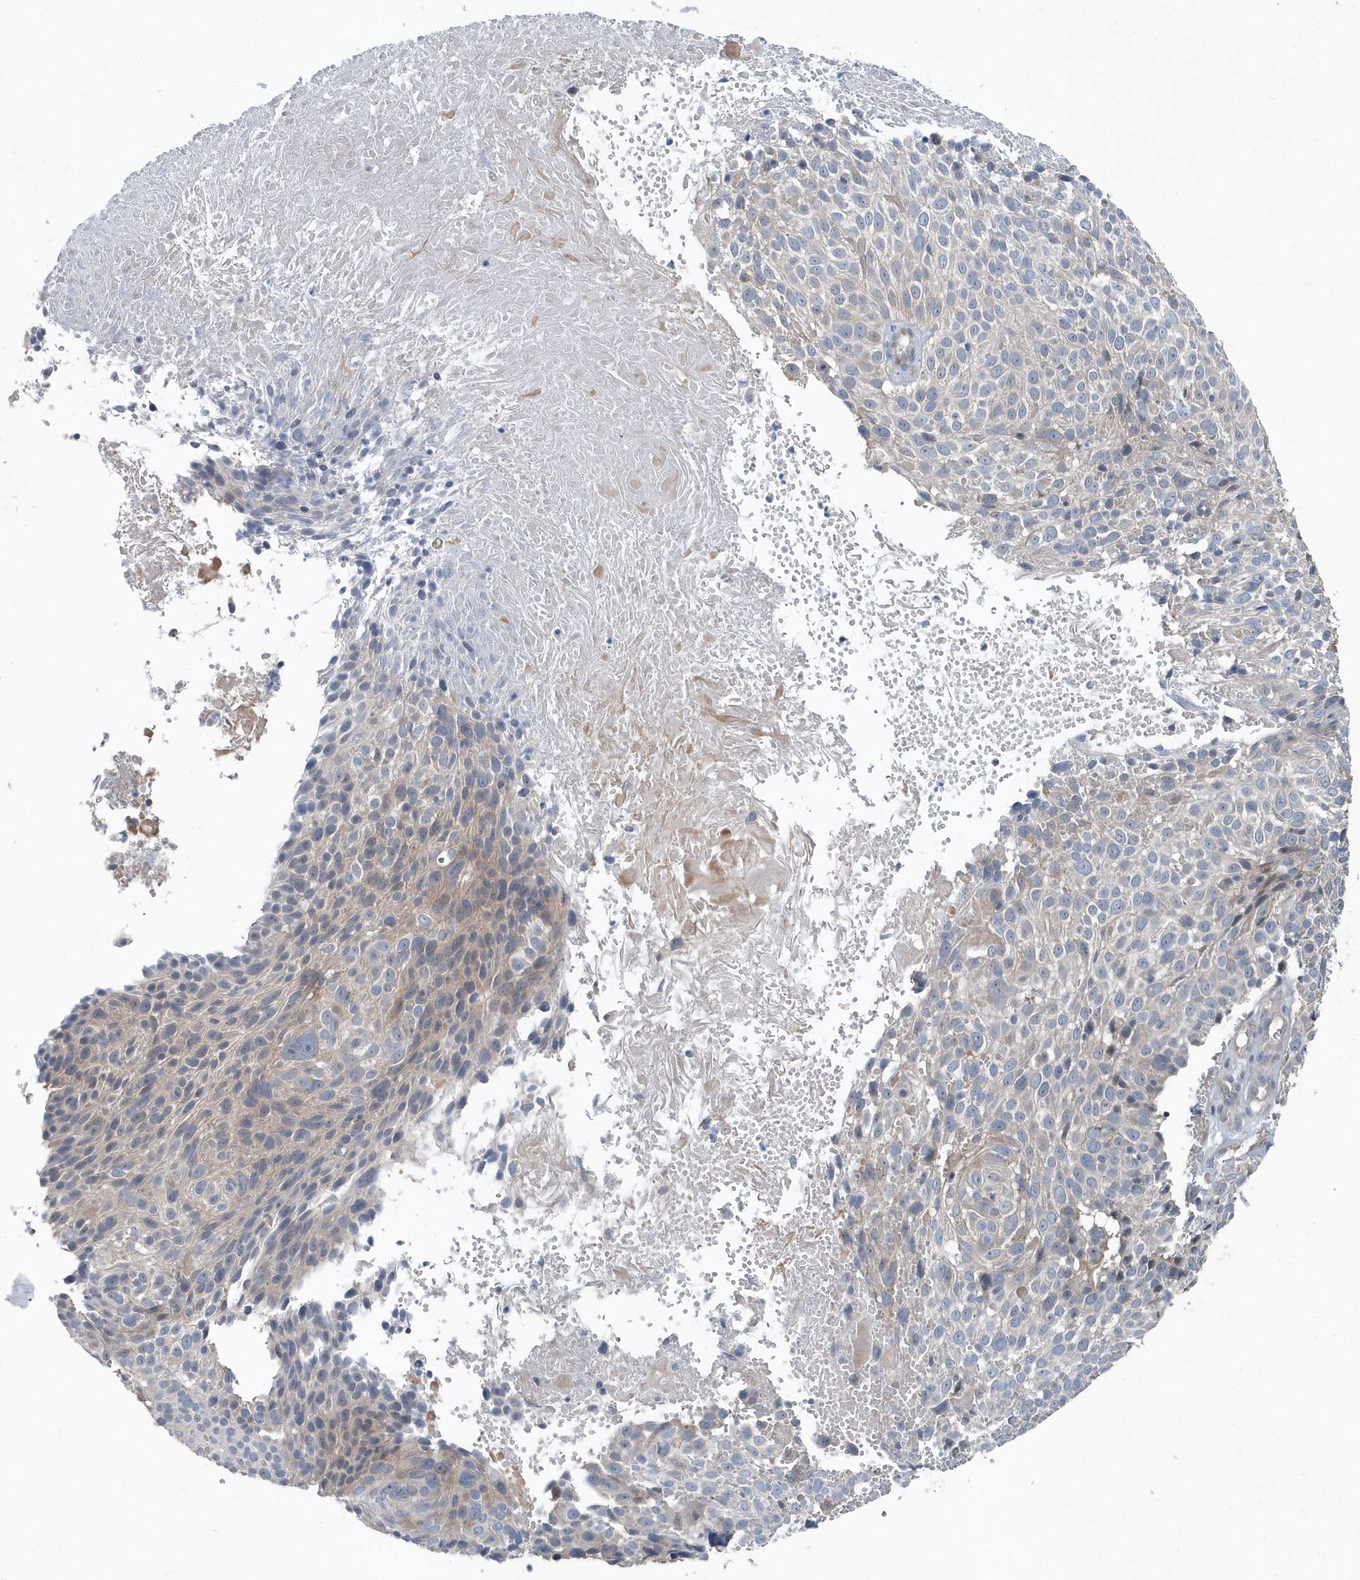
{"staining": {"intensity": "weak", "quantity": "<25%", "location": "cytoplasmic/membranous"}, "tissue": "cervical cancer", "cell_type": "Tumor cells", "image_type": "cancer", "snomed": [{"axis": "morphology", "description": "Squamous cell carcinoma, NOS"}, {"axis": "topography", "description": "Cervix"}], "caption": "Tumor cells are negative for brown protein staining in squamous cell carcinoma (cervical).", "gene": "MCC", "patient": {"sex": "female", "age": 74}}